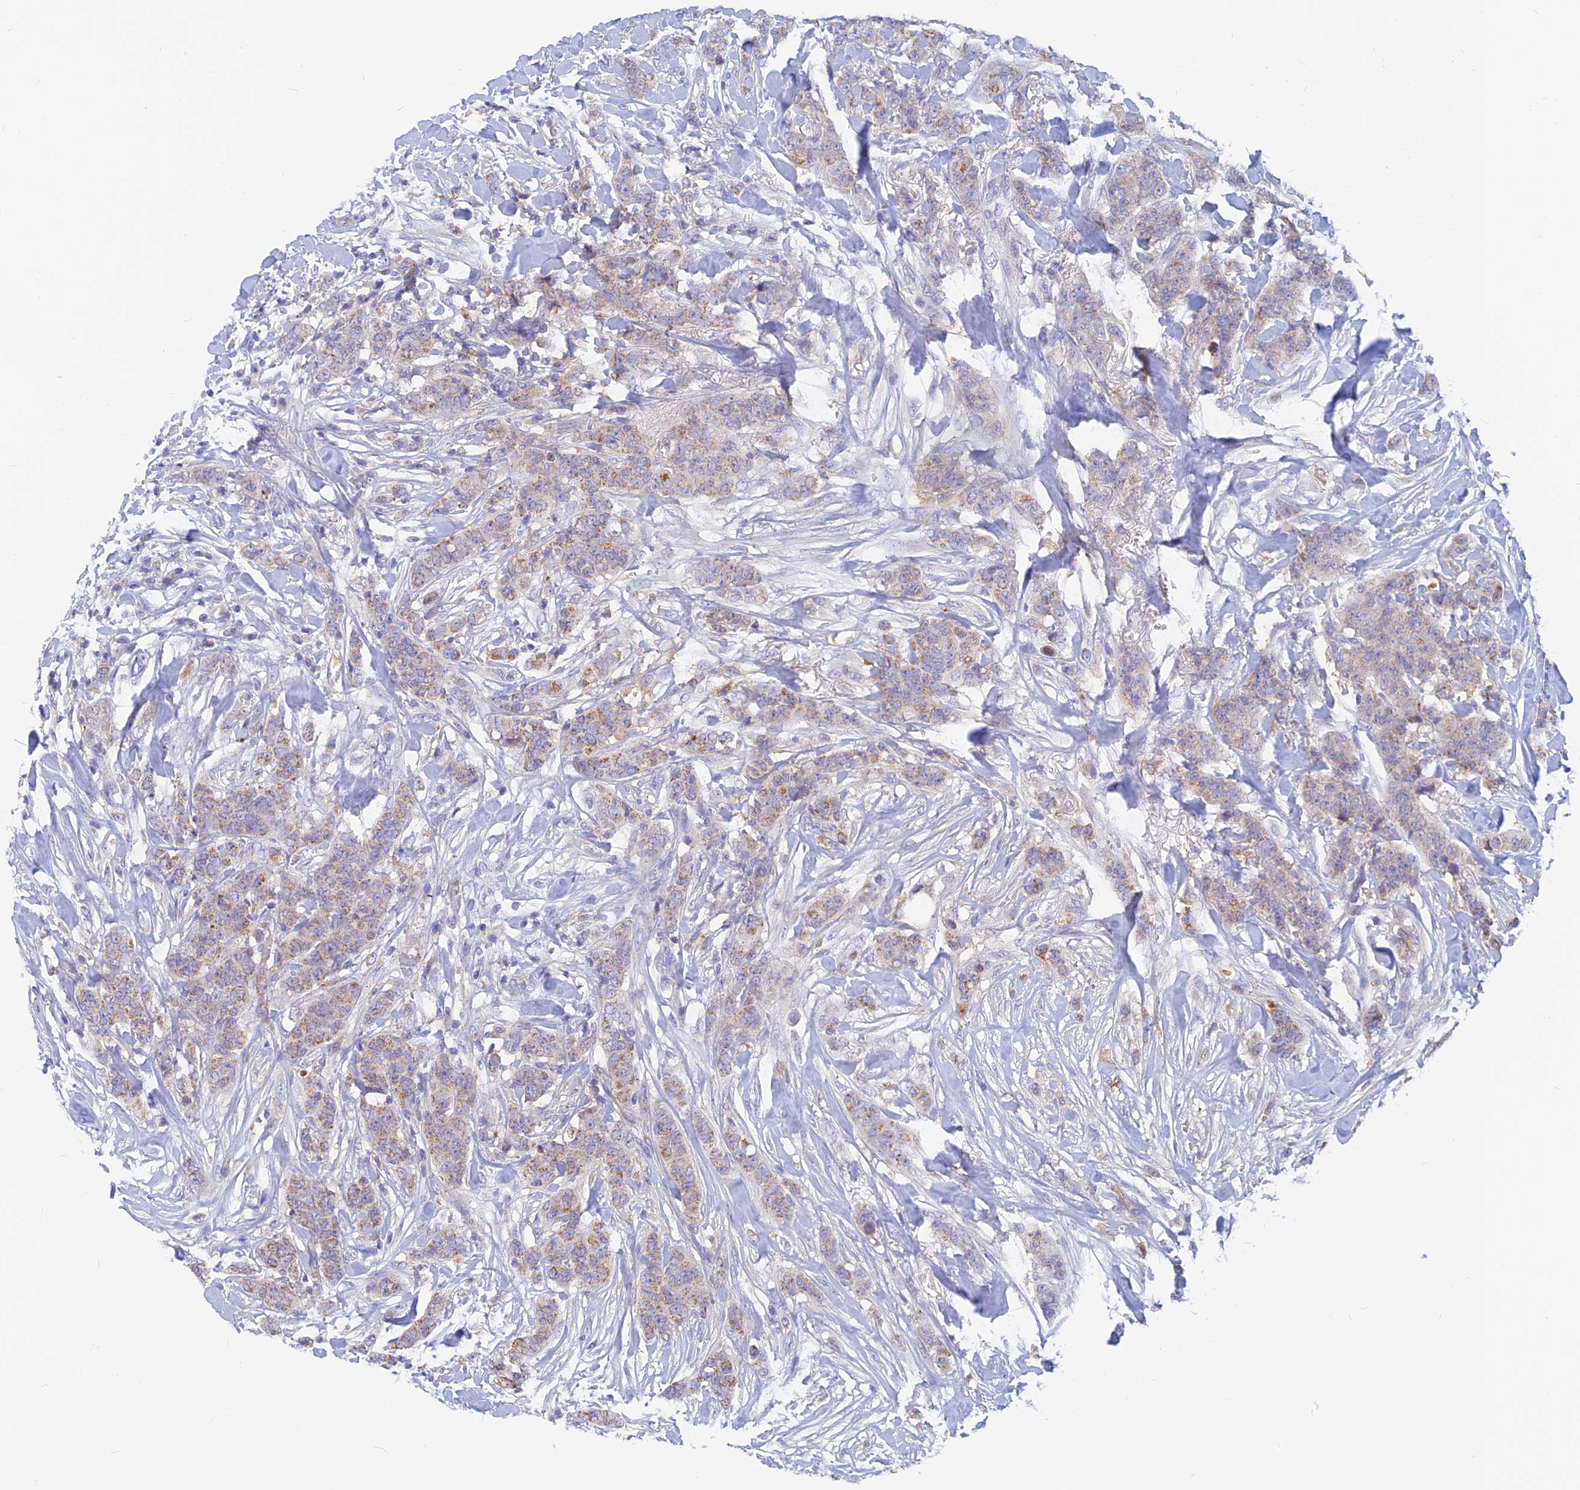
{"staining": {"intensity": "weak", "quantity": ">75%", "location": "cytoplasmic/membranous"}, "tissue": "breast cancer", "cell_type": "Tumor cells", "image_type": "cancer", "snomed": [{"axis": "morphology", "description": "Duct carcinoma"}, {"axis": "topography", "description": "Breast"}], "caption": "Immunohistochemistry photomicrograph of breast cancer (infiltrating ductal carcinoma) stained for a protein (brown), which reveals low levels of weak cytoplasmic/membranous staining in about >75% of tumor cells.", "gene": "CACNA1B", "patient": {"sex": "female", "age": 40}}